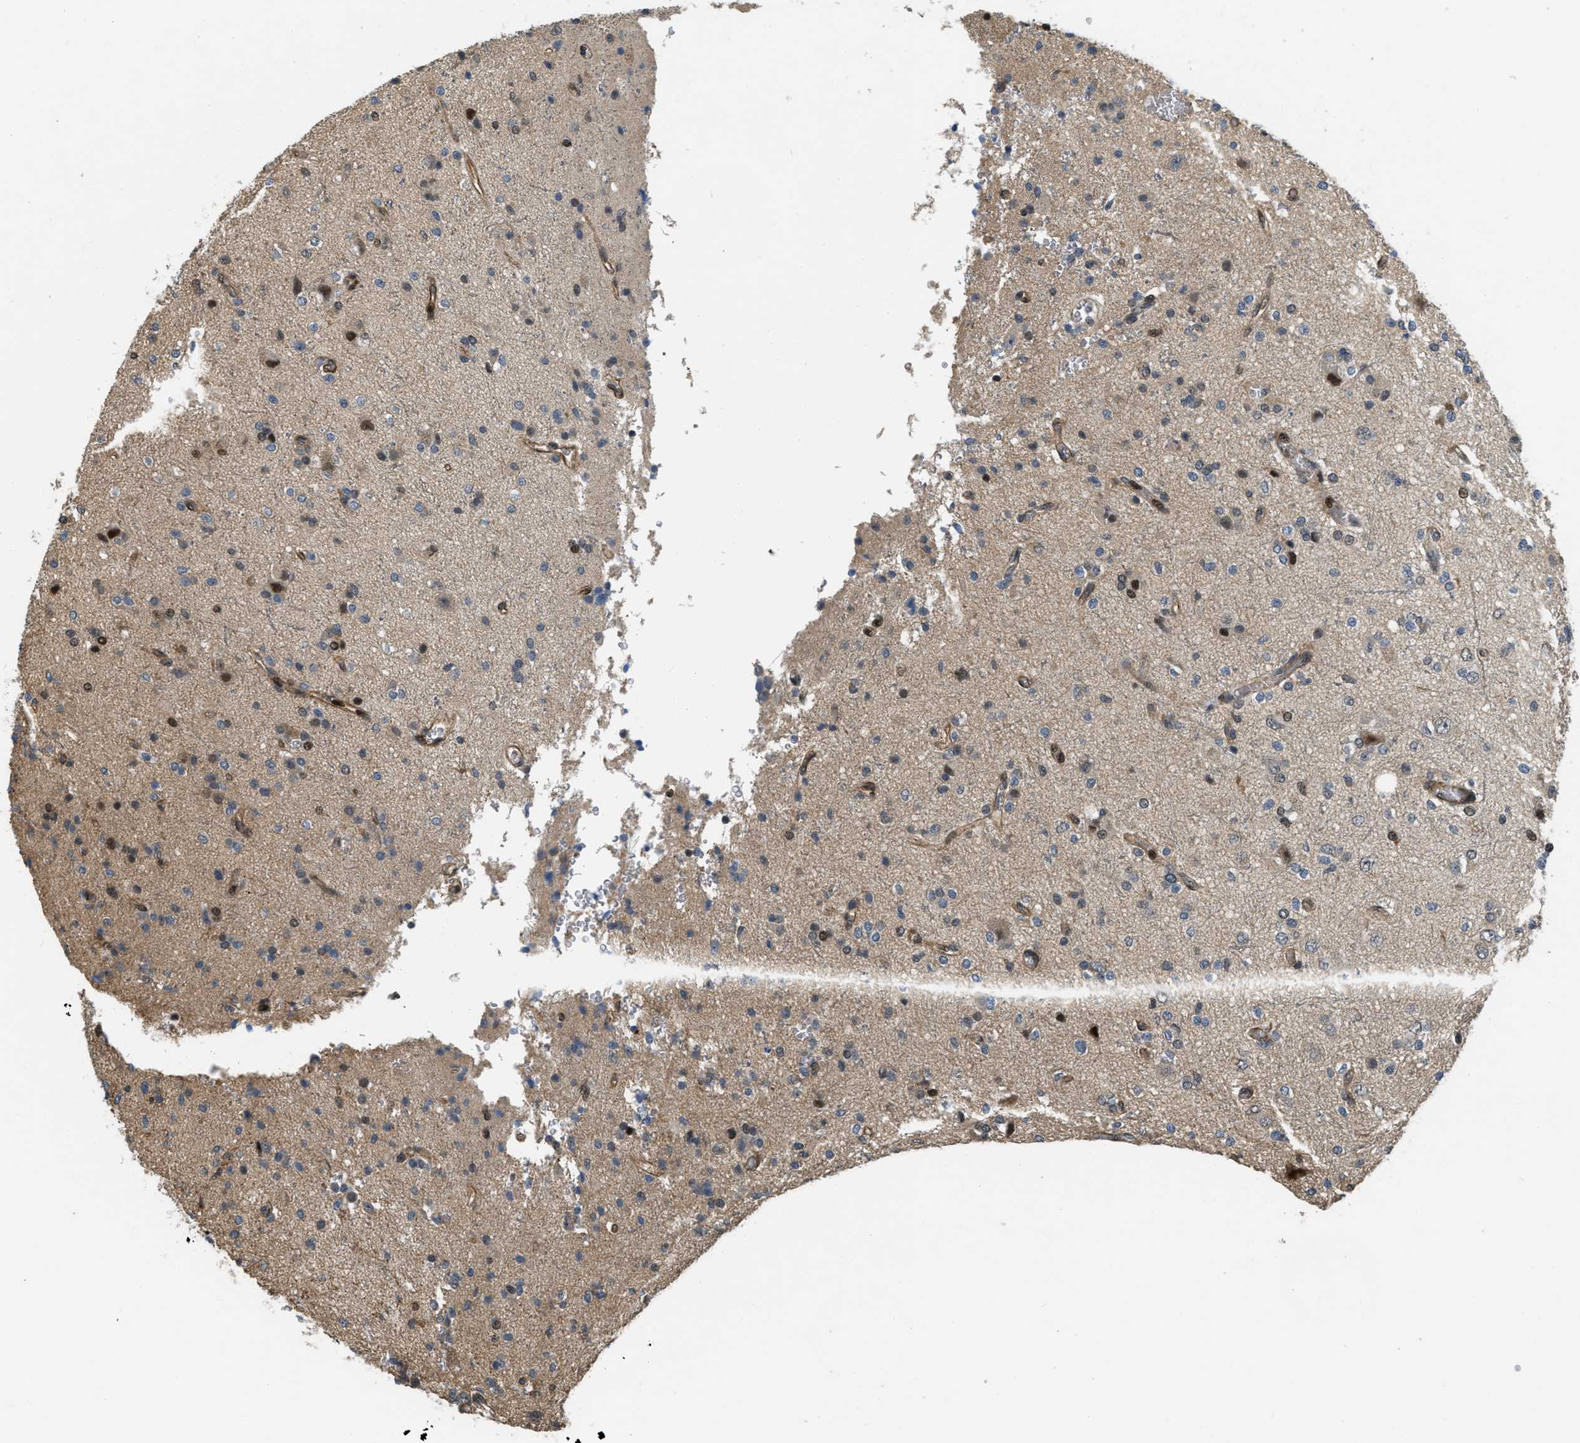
{"staining": {"intensity": "moderate", "quantity": "<25%", "location": "nuclear"}, "tissue": "glioma", "cell_type": "Tumor cells", "image_type": "cancer", "snomed": [{"axis": "morphology", "description": "Glioma, malignant, High grade"}, {"axis": "topography", "description": "Brain"}], "caption": "This micrograph reveals IHC staining of glioma, with low moderate nuclear positivity in approximately <25% of tumor cells.", "gene": "LTA4H", "patient": {"sex": "male", "age": 47}}